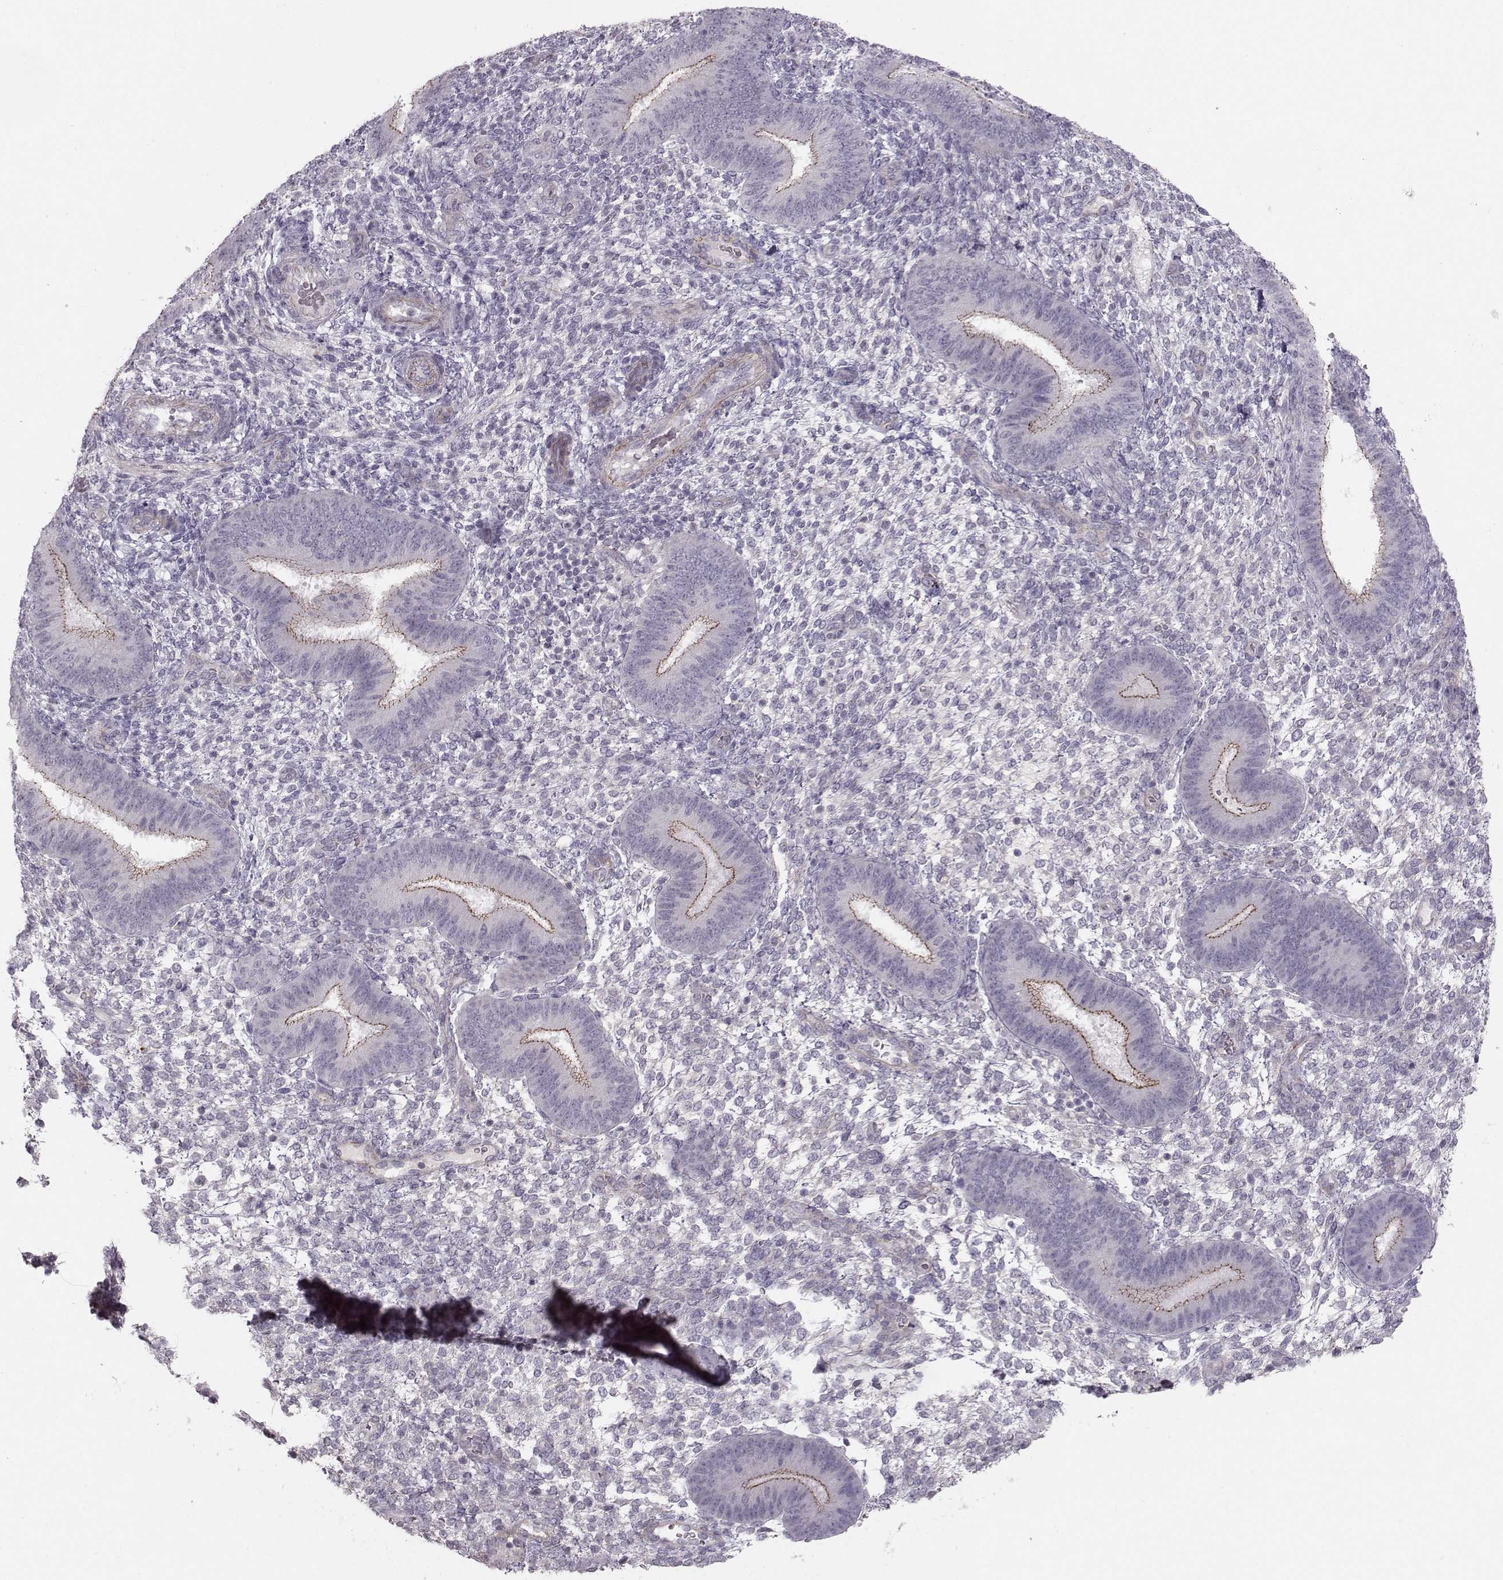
{"staining": {"intensity": "negative", "quantity": "none", "location": "none"}, "tissue": "endometrium", "cell_type": "Cells in endometrial stroma", "image_type": "normal", "snomed": [{"axis": "morphology", "description": "Normal tissue, NOS"}, {"axis": "topography", "description": "Endometrium"}], "caption": "Benign endometrium was stained to show a protein in brown. There is no significant expression in cells in endometrial stroma. Brightfield microscopy of immunohistochemistry (IHC) stained with DAB (brown) and hematoxylin (blue), captured at high magnification.", "gene": "MAST1", "patient": {"sex": "female", "age": 39}}